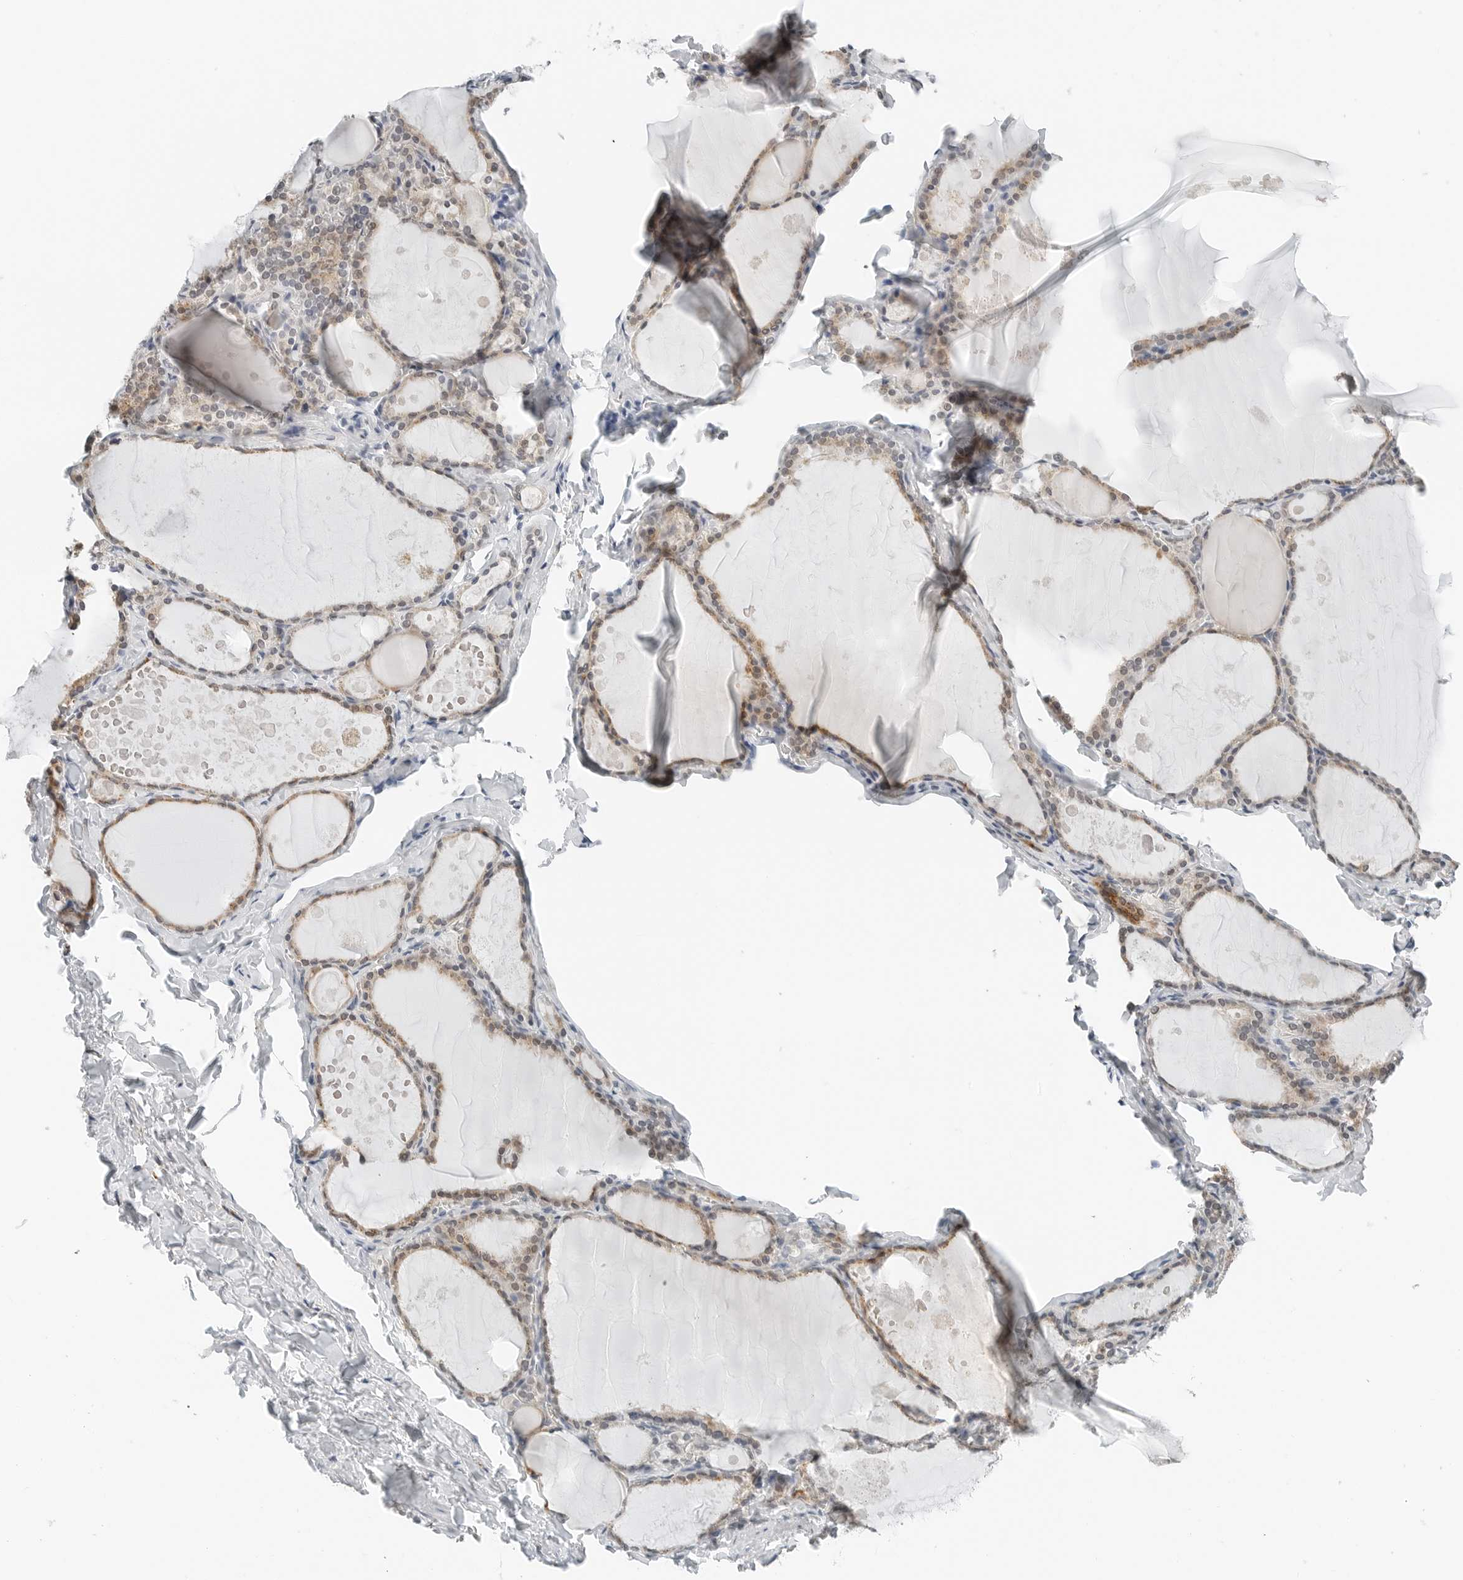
{"staining": {"intensity": "moderate", "quantity": ">75%", "location": "cytoplasmic/membranous"}, "tissue": "thyroid gland", "cell_type": "Glandular cells", "image_type": "normal", "snomed": [{"axis": "morphology", "description": "Normal tissue, NOS"}, {"axis": "topography", "description": "Thyroid gland"}], "caption": "A brown stain labels moderate cytoplasmic/membranous expression of a protein in glandular cells of benign thyroid gland.", "gene": "P4HA2", "patient": {"sex": "male", "age": 56}}